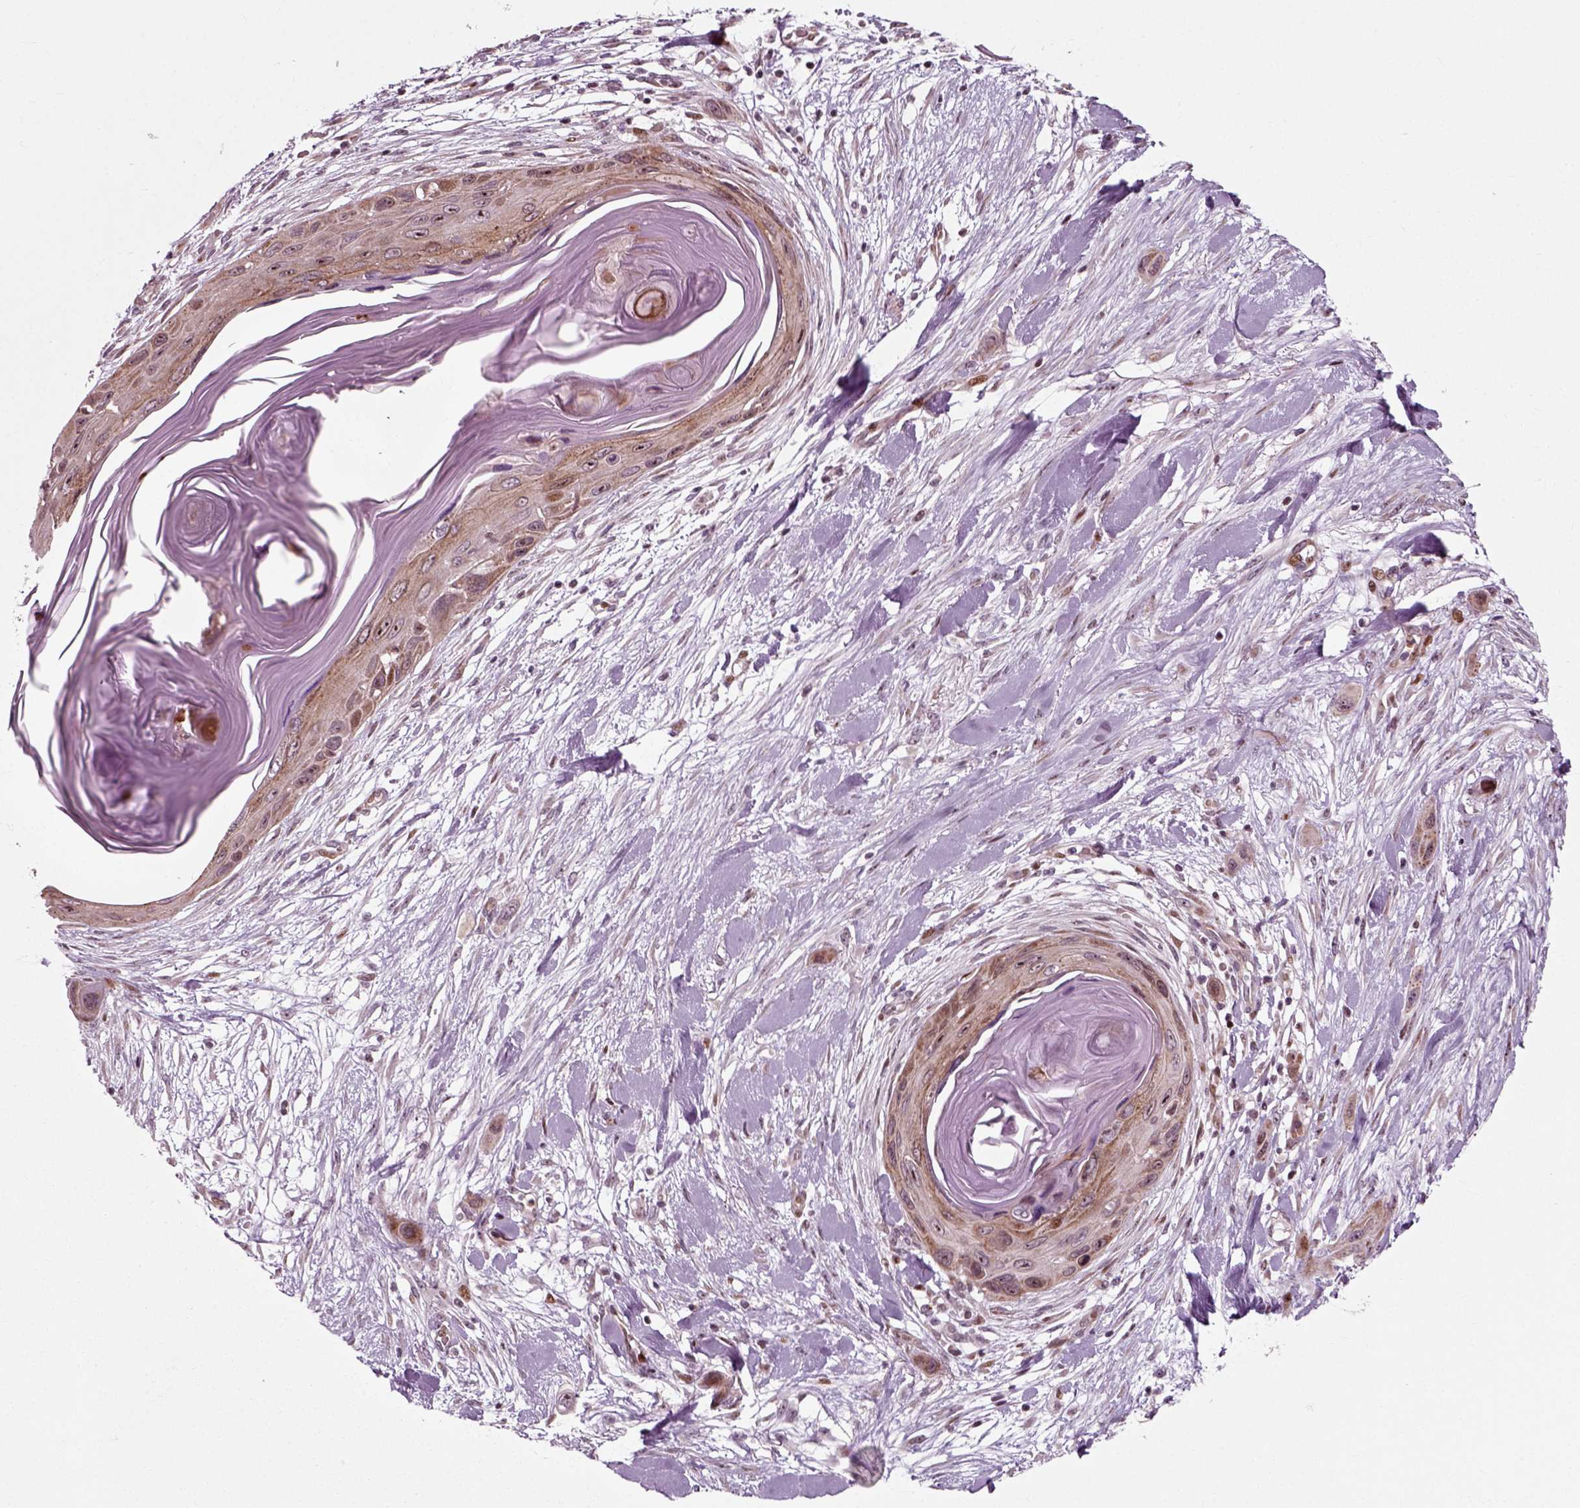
{"staining": {"intensity": "moderate", "quantity": "25%-75%", "location": "cytoplasmic/membranous"}, "tissue": "skin cancer", "cell_type": "Tumor cells", "image_type": "cancer", "snomed": [{"axis": "morphology", "description": "Squamous cell carcinoma, NOS"}, {"axis": "topography", "description": "Skin"}], "caption": "DAB (3,3'-diaminobenzidine) immunohistochemical staining of human skin cancer (squamous cell carcinoma) shows moderate cytoplasmic/membranous protein staining in about 25%-75% of tumor cells.", "gene": "CDC14A", "patient": {"sex": "male", "age": 79}}